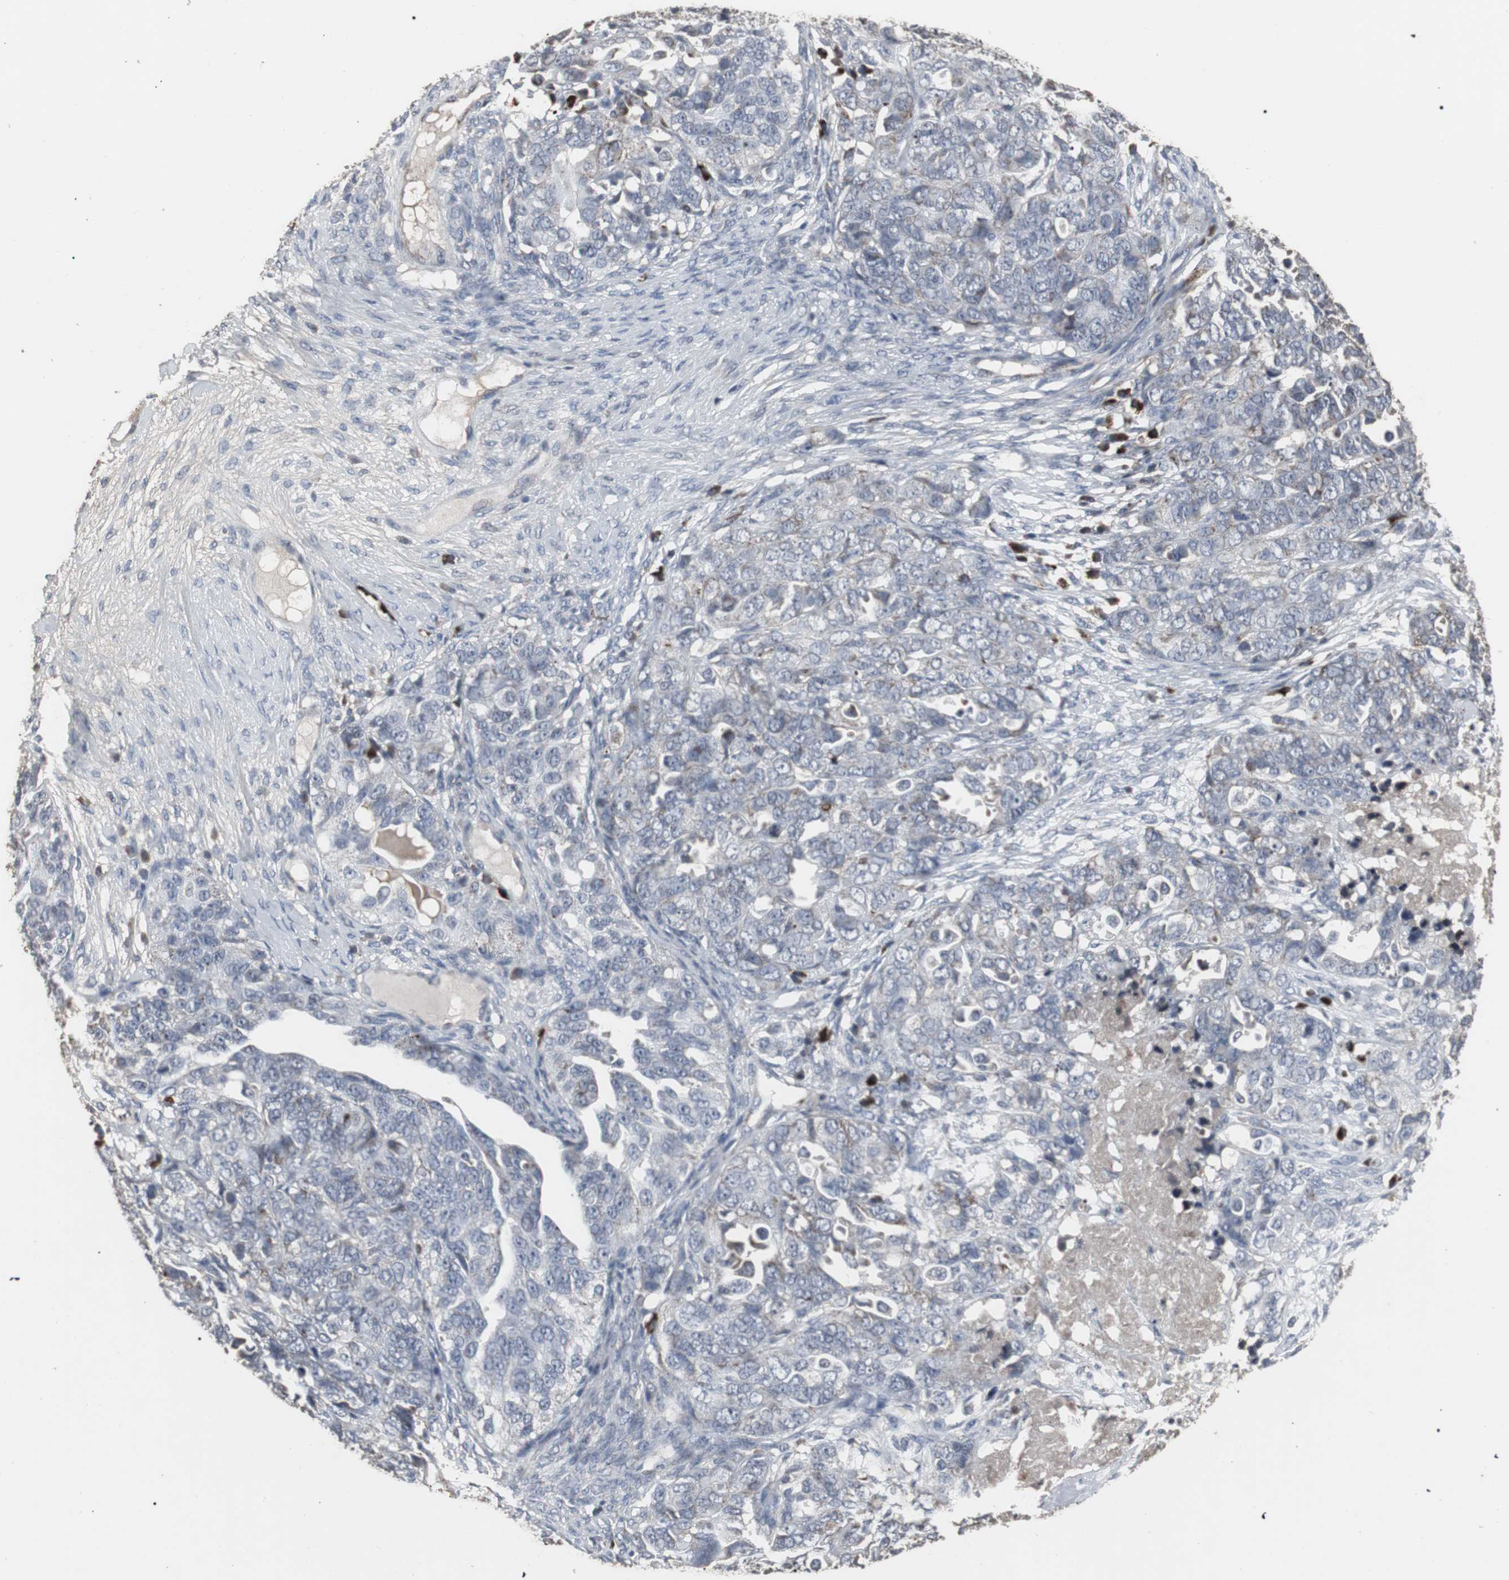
{"staining": {"intensity": "negative", "quantity": "none", "location": "none"}, "tissue": "ovarian cancer", "cell_type": "Tumor cells", "image_type": "cancer", "snomed": [{"axis": "morphology", "description": "Cystadenocarcinoma, serous, NOS"}, {"axis": "topography", "description": "Ovary"}], "caption": "The micrograph displays no significant expression in tumor cells of ovarian cancer (serous cystadenocarcinoma).", "gene": "ACAA1", "patient": {"sex": "female", "age": 82}}